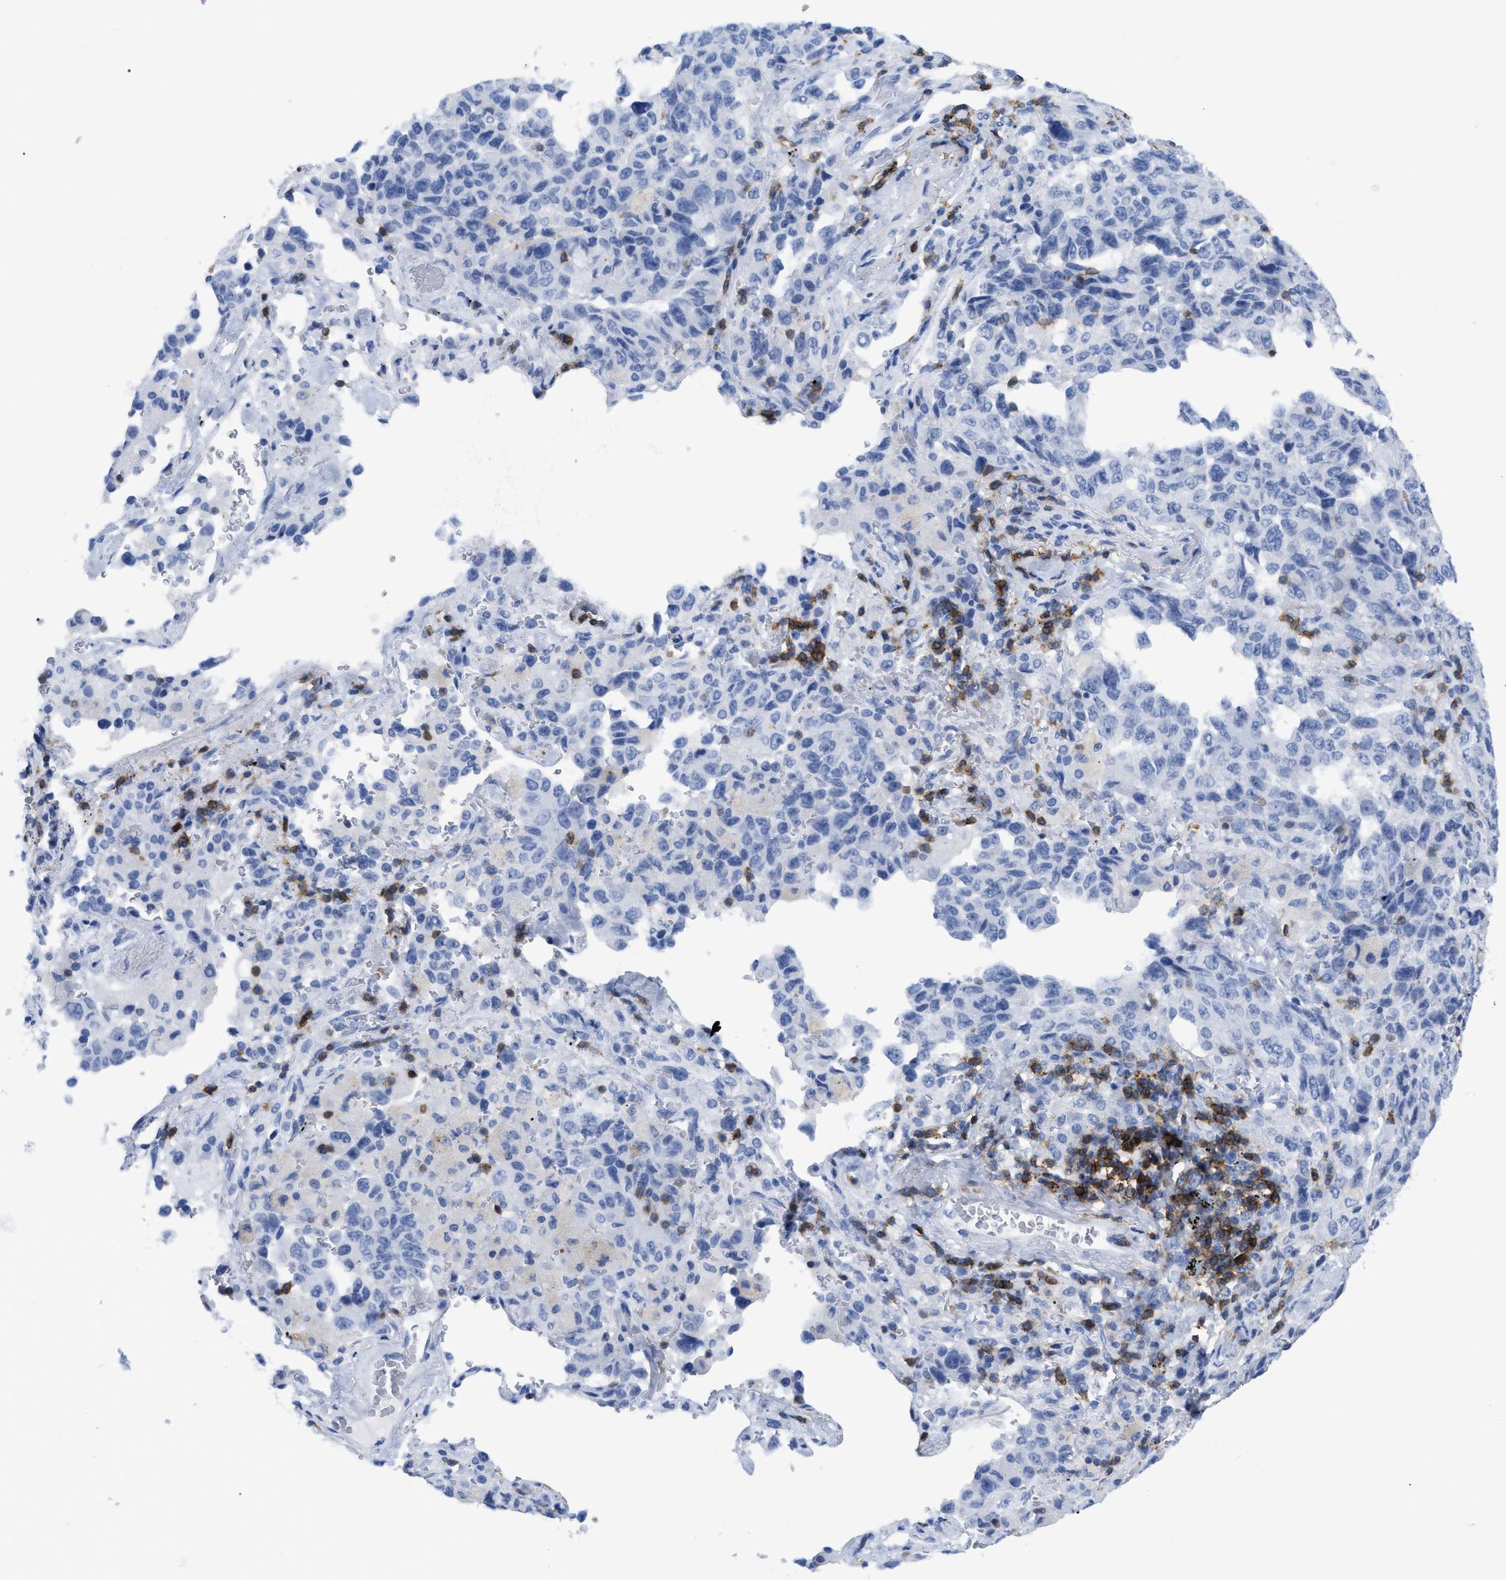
{"staining": {"intensity": "negative", "quantity": "none", "location": "none"}, "tissue": "lung cancer", "cell_type": "Tumor cells", "image_type": "cancer", "snomed": [{"axis": "morphology", "description": "Adenocarcinoma, NOS"}, {"axis": "topography", "description": "Lung"}], "caption": "Tumor cells show no significant protein positivity in lung cancer.", "gene": "CD5", "patient": {"sex": "female", "age": 51}}